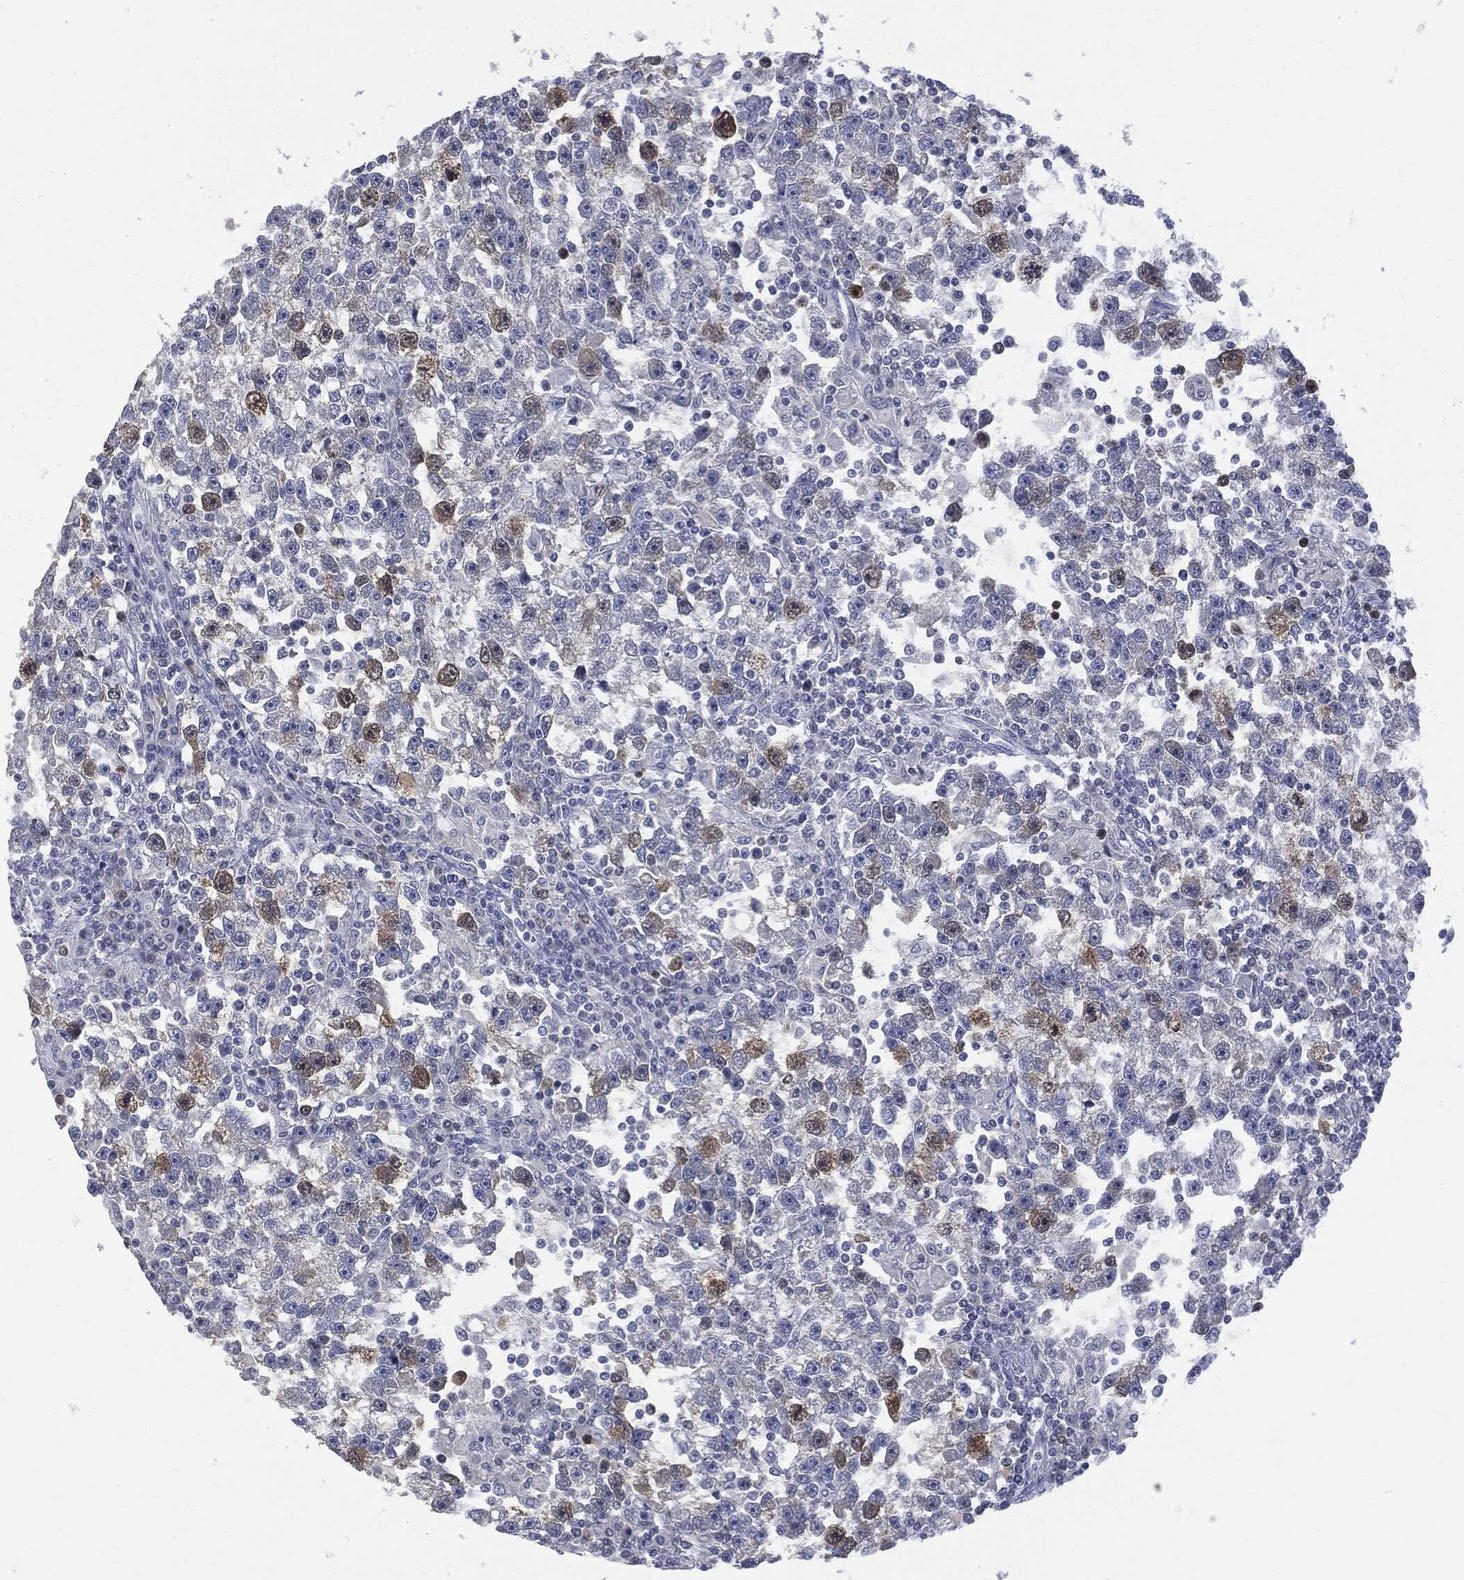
{"staining": {"intensity": "strong", "quantity": "<25%", "location": "cytoplasmic/membranous"}, "tissue": "testis cancer", "cell_type": "Tumor cells", "image_type": "cancer", "snomed": [{"axis": "morphology", "description": "Seminoma, NOS"}, {"axis": "topography", "description": "Testis"}], "caption": "DAB immunohistochemical staining of seminoma (testis) displays strong cytoplasmic/membranous protein expression in about <25% of tumor cells.", "gene": "UBE2C", "patient": {"sex": "male", "age": 47}}